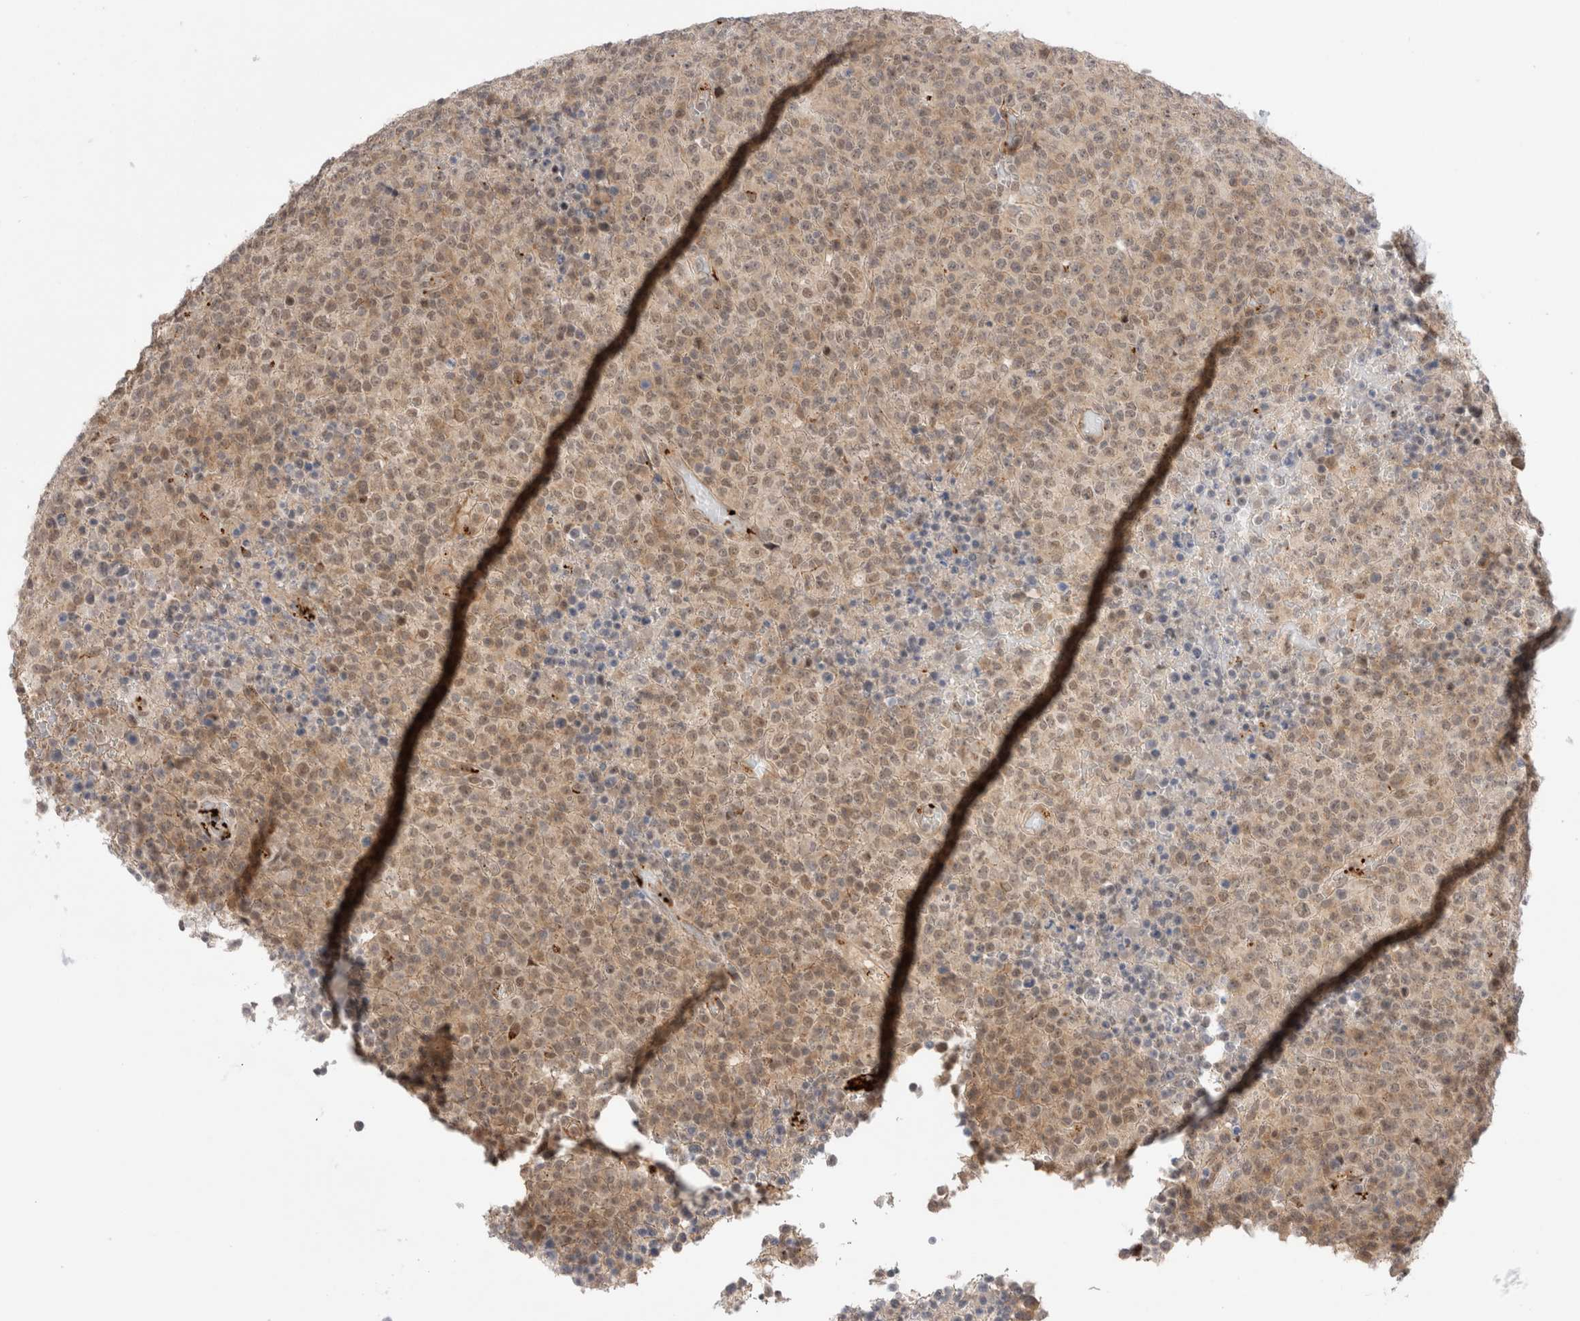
{"staining": {"intensity": "weak", "quantity": ">75%", "location": "nuclear"}, "tissue": "lymphoma", "cell_type": "Tumor cells", "image_type": "cancer", "snomed": [{"axis": "morphology", "description": "Malignant lymphoma, non-Hodgkin's type, High grade"}, {"axis": "topography", "description": "Lymph node"}], "caption": "Protein expression analysis of high-grade malignant lymphoma, non-Hodgkin's type demonstrates weak nuclear staining in about >75% of tumor cells.", "gene": "VPS28", "patient": {"sex": "male", "age": 13}}